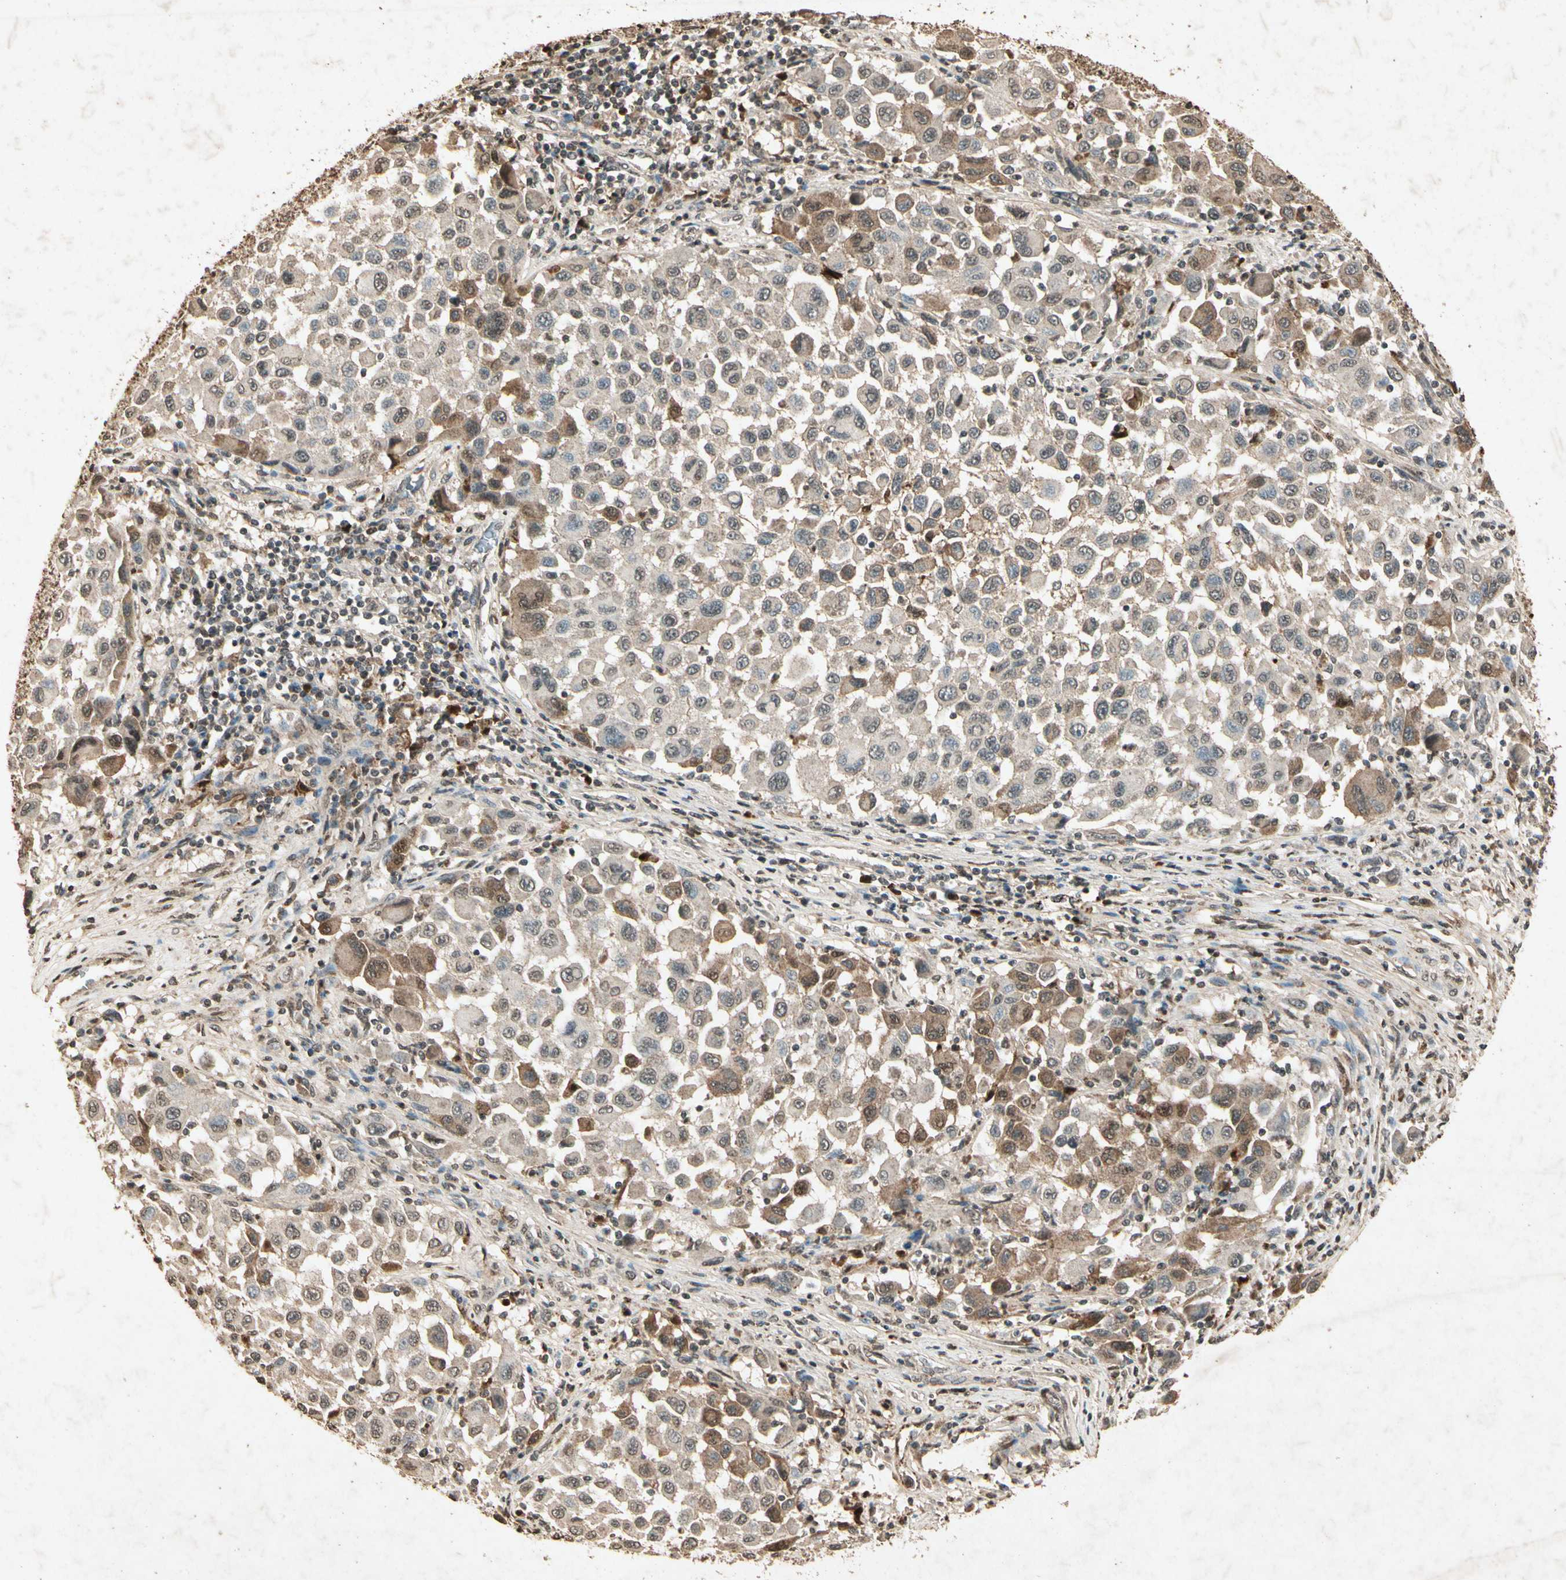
{"staining": {"intensity": "moderate", "quantity": "25%-75%", "location": "cytoplasmic/membranous"}, "tissue": "melanoma", "cell_type": "Tumor cells", "image_type": "cancer", "snomed": [{"axis": "morphology", "description": "Malignant melanoma, Metastatic site"}, {"axis": "topography", "description": "Lymph node"}], "caption": "There is medium levels of moderate cytoplasmic/membranous positivity in tumor cells of malignant melanoma (metastatic site), as demonstrated by immunohistochemical staining (brown color).", "gene": "GC", "patient": {"sex": "male", "age": 61}}